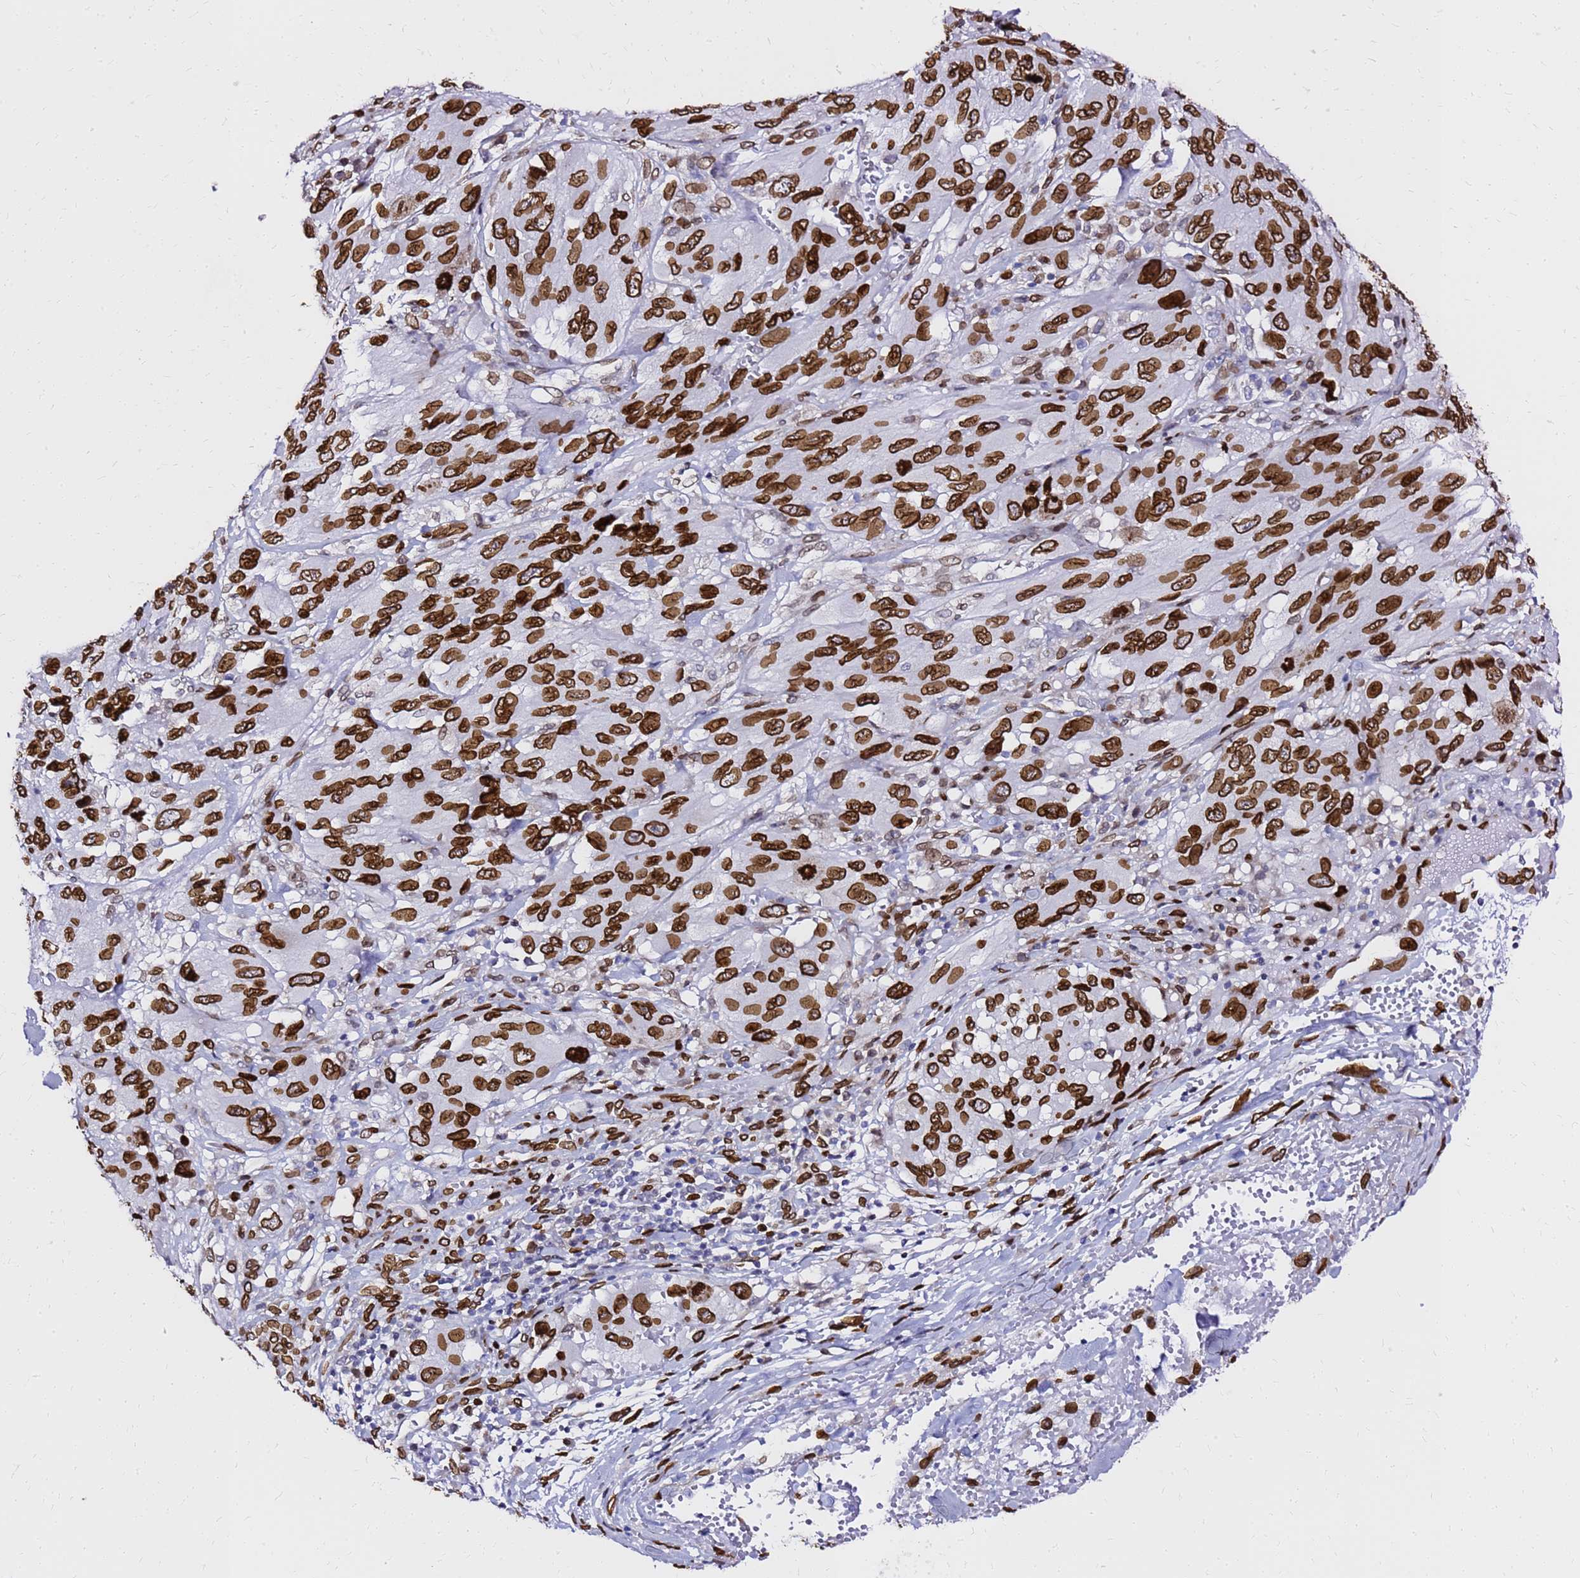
{"staining": {"intensity": "strong", "quantity": ">75%", "location": "cytoplasmic/membranous,nuclear"}, "tissue": "melanoma", "cell_type": "Tumor cells", "image_type": "cancer", "snomed": [{"axis": "morphology", "description": "Malignant melanoma, NOS"}, {"axis": "topography", "description": "Skin"}], "caption": "Melanoma stained with a protein marker reveals strong staining in tumor cells.", "gene": "C6orf141", "patient": {"sex": "female", "age": 91}}